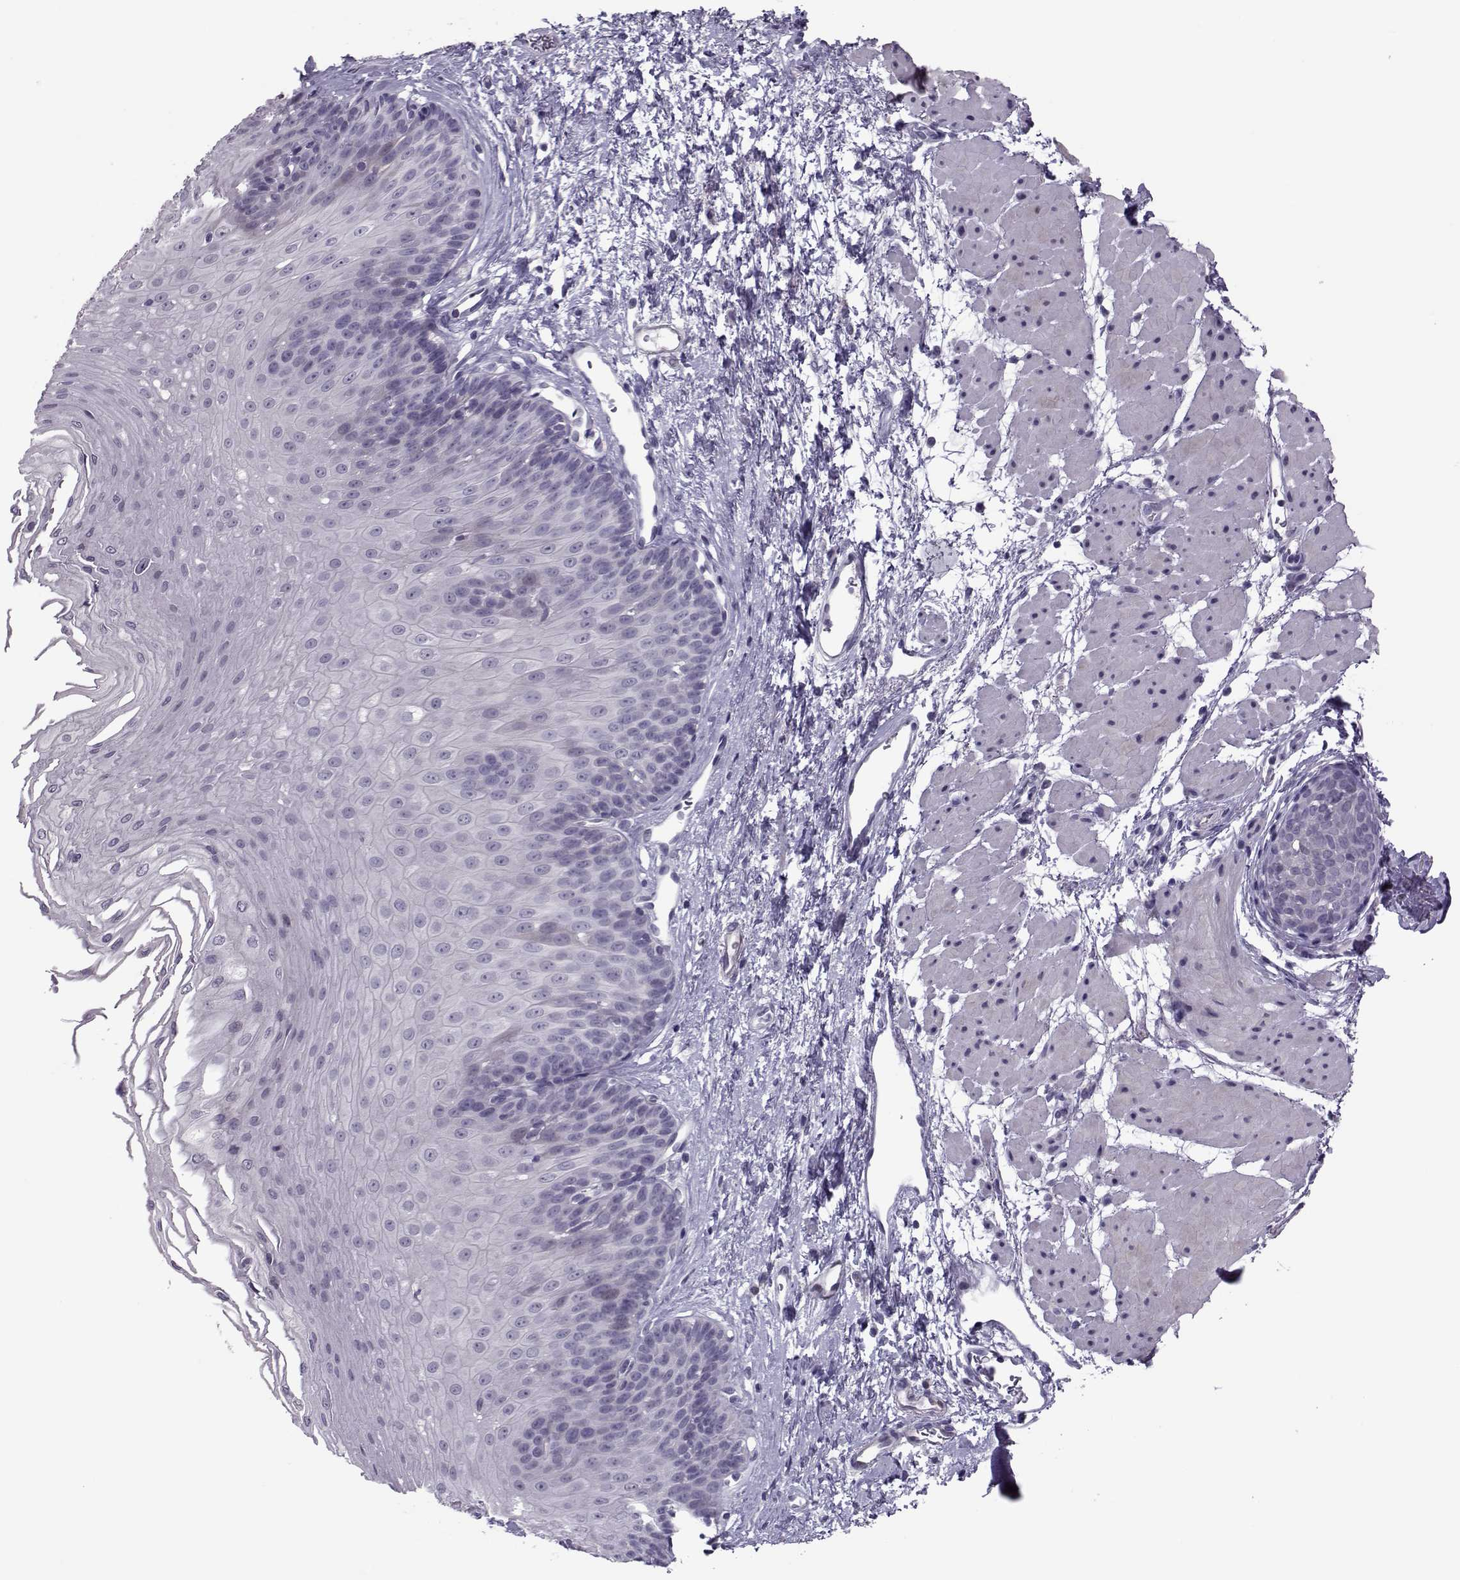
{"staining": {"intensity": "negative", "quantity": "none", "location": "none"}, "tissue": "esophagus", "cell_type": "Squamous epithelial cells", "image_type": "normal", "snomed": [{"axis": "morphology", "description": "Normal tissue, NOS"}, {"axis": "topography", "description": "Esophagus"}], "caption": "Immunohistochemistry of normal esophagus displays no expression in squamous epithelial cells.", "gene": "ASRGL1", "patient": {"sex": "female", "age": 62}}